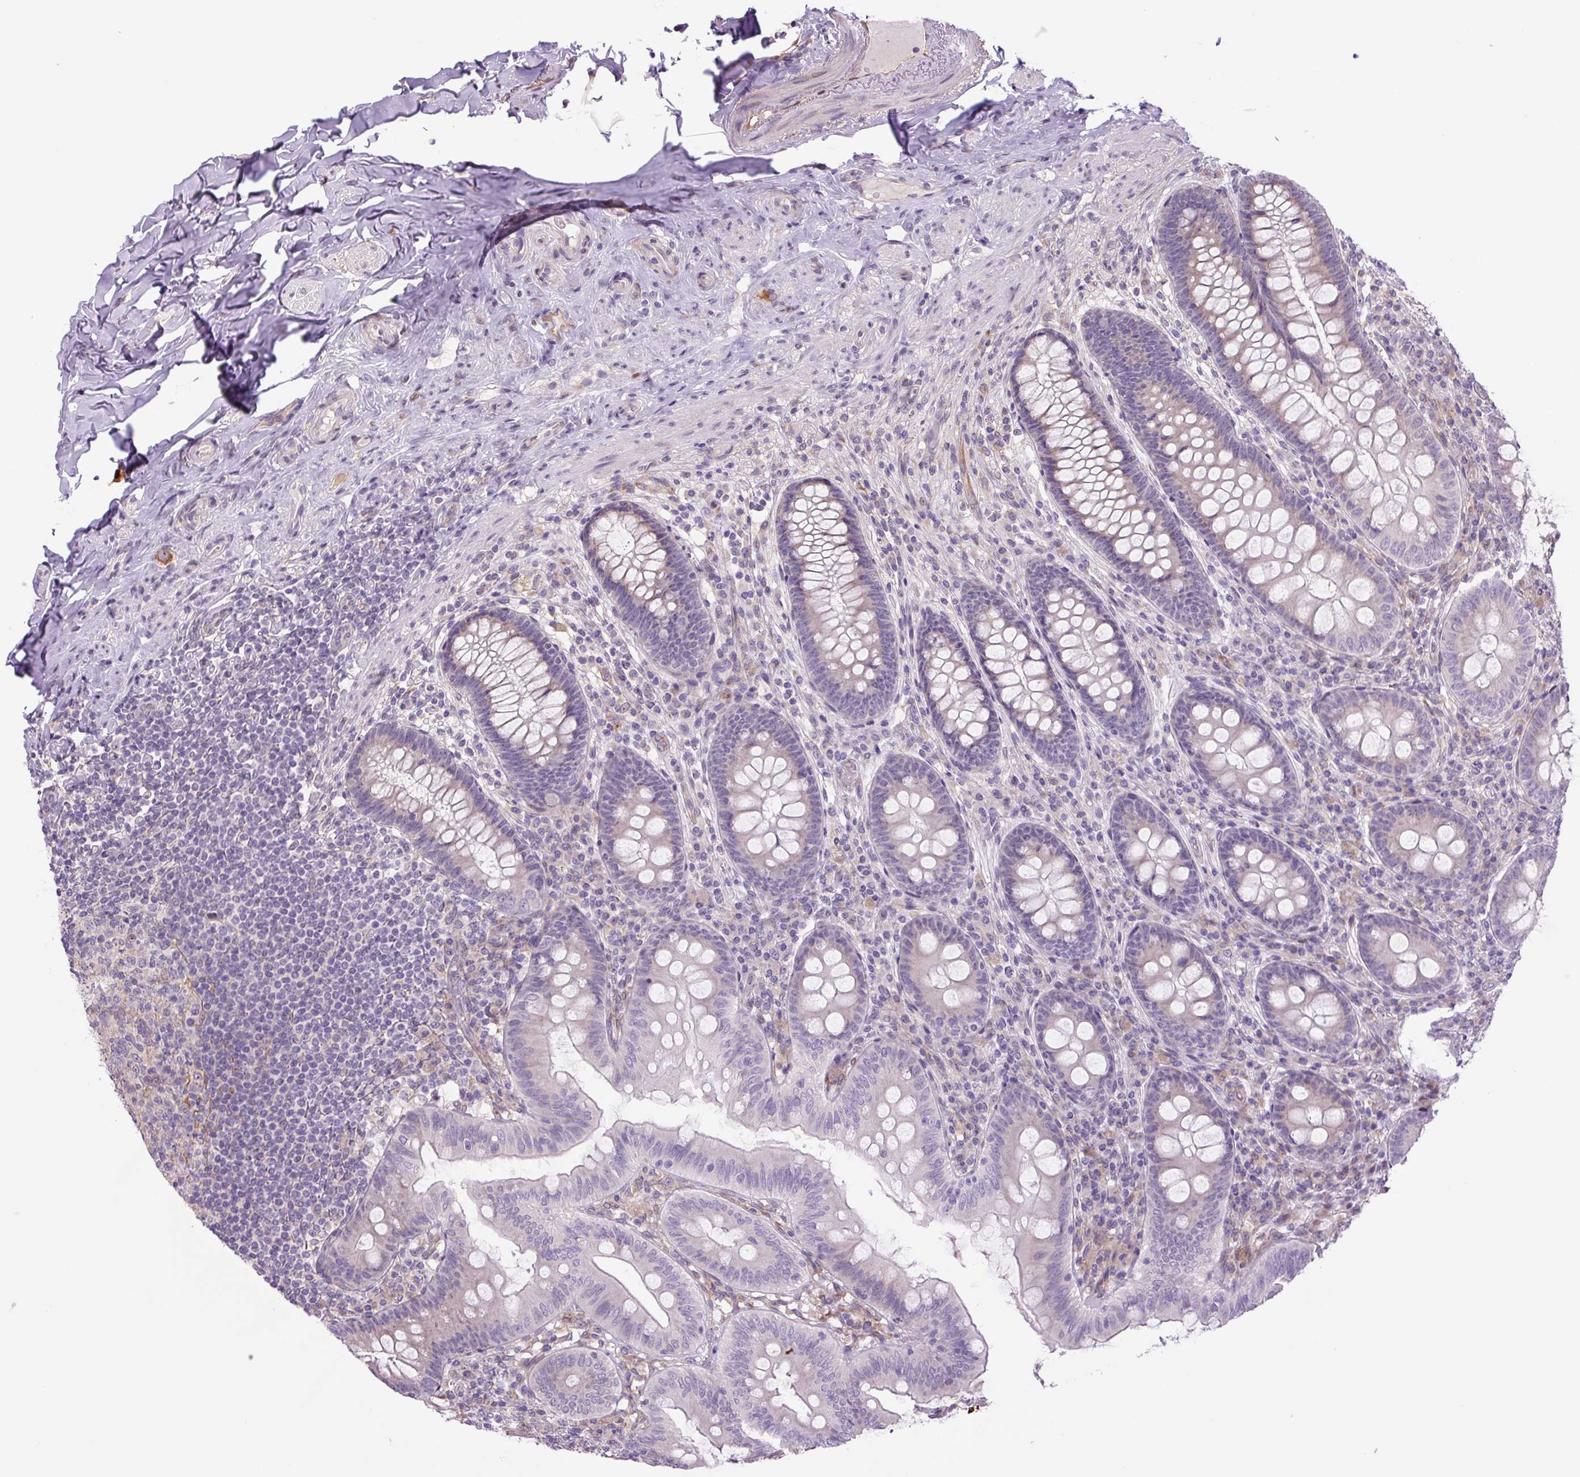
{"staining": {"intensity": "negative", "quantity": "none", "location": "none"}, "tissue": "appendix", "cell_type": "Glandular cells", "image_type": "normal", "snomed": [{"axis": "morphology", "description": "Normal tissue, NOS"}, {"axis": "topography", "description": "Appendix"}], "caption": "Glandular cells are negative for protein expression in benign human appendix. (Brightfield microscopy of DAB immunohistochemistry at high magnification).", "gene": "PLA2G4A", "patient": {"sex": "male", "age": 71}}